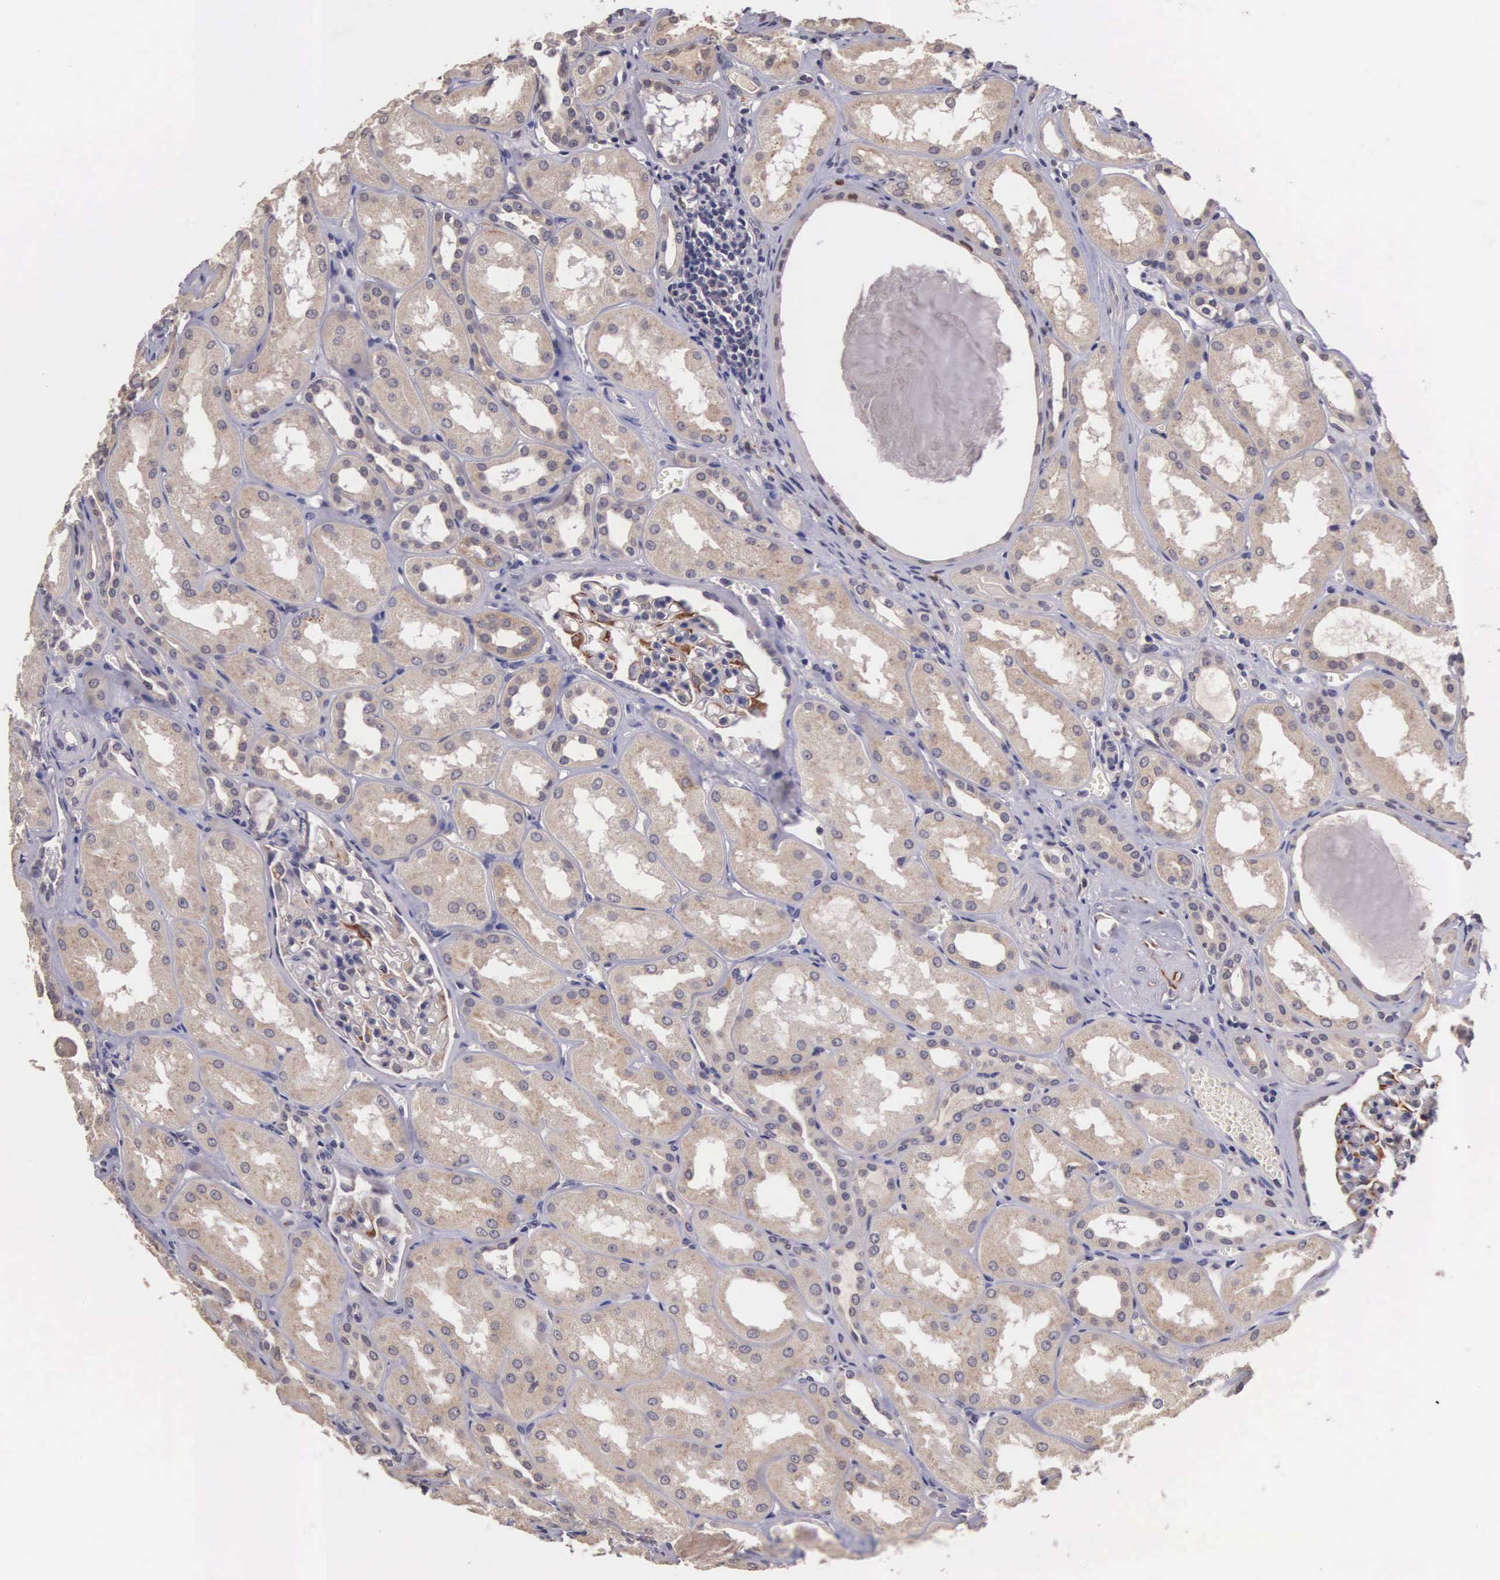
{"staining": {"intensity": "moderate", "quantity": "25%-75%", "location": "cytoplasmic/membranous"}, "tissue": "kidney", "cell_type": "Cells in glomeruli", "image_type": "normal", "snomed": [{"axis": "morphology", "description": "Normal tissue, NOS"}, {"axis": "topography", "description": "Kidney"}], "caption": "DAB (3,3'-diaminobenzidine) immunohistochemical staining of normal human kidney demonstrates moderate cytoplasmic/membranous protein staining in approximately 25%-75% of cells in glomeruli.", "gene": "CDC45", "patient": {"sex": "male", "age": 61}}